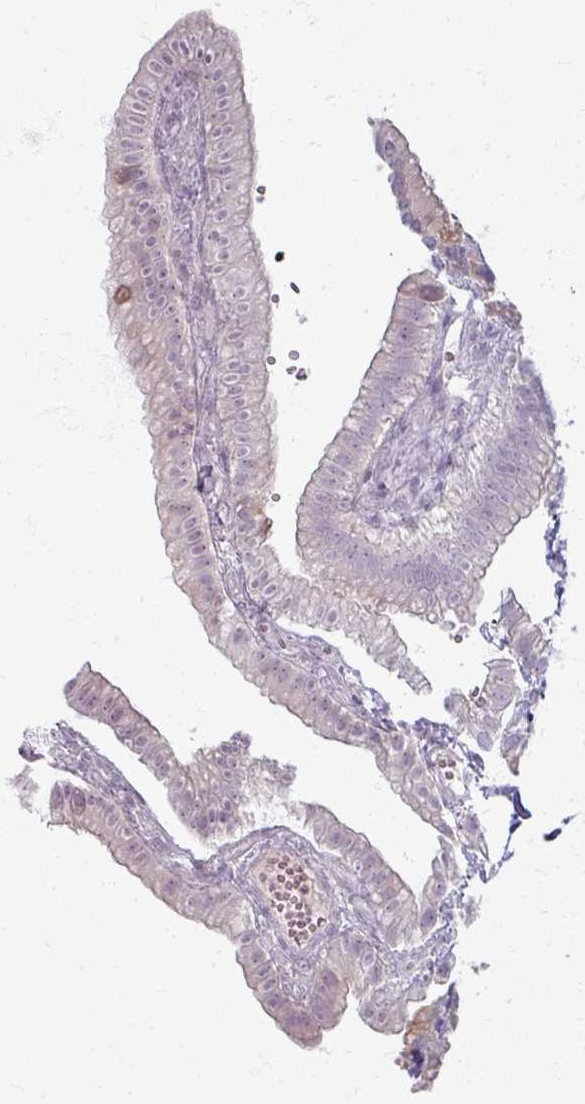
{"staining": {"intensity": "weak", "quantity": "25%-75%", "location": "cytoplasmic/membranous"}, "tissue": "gallbladder", "cell_type": "Glandular cells", "image_type": "normal", "snomed": [{"axis": "morphology", "description": "Normal tissue, NOS"}, {"axis": "topography", "description": "Gallbladder"}], "caption": "DAB immunohistochemical staining of benign gallbladder demonstrates weak cytoplasmic/membranous protein staining in approximately 25%-75% of glandular cells. Nuclei are stained in blue.", "gene": "TTLL7", "patient": {"sex": "female", "age": 61}}